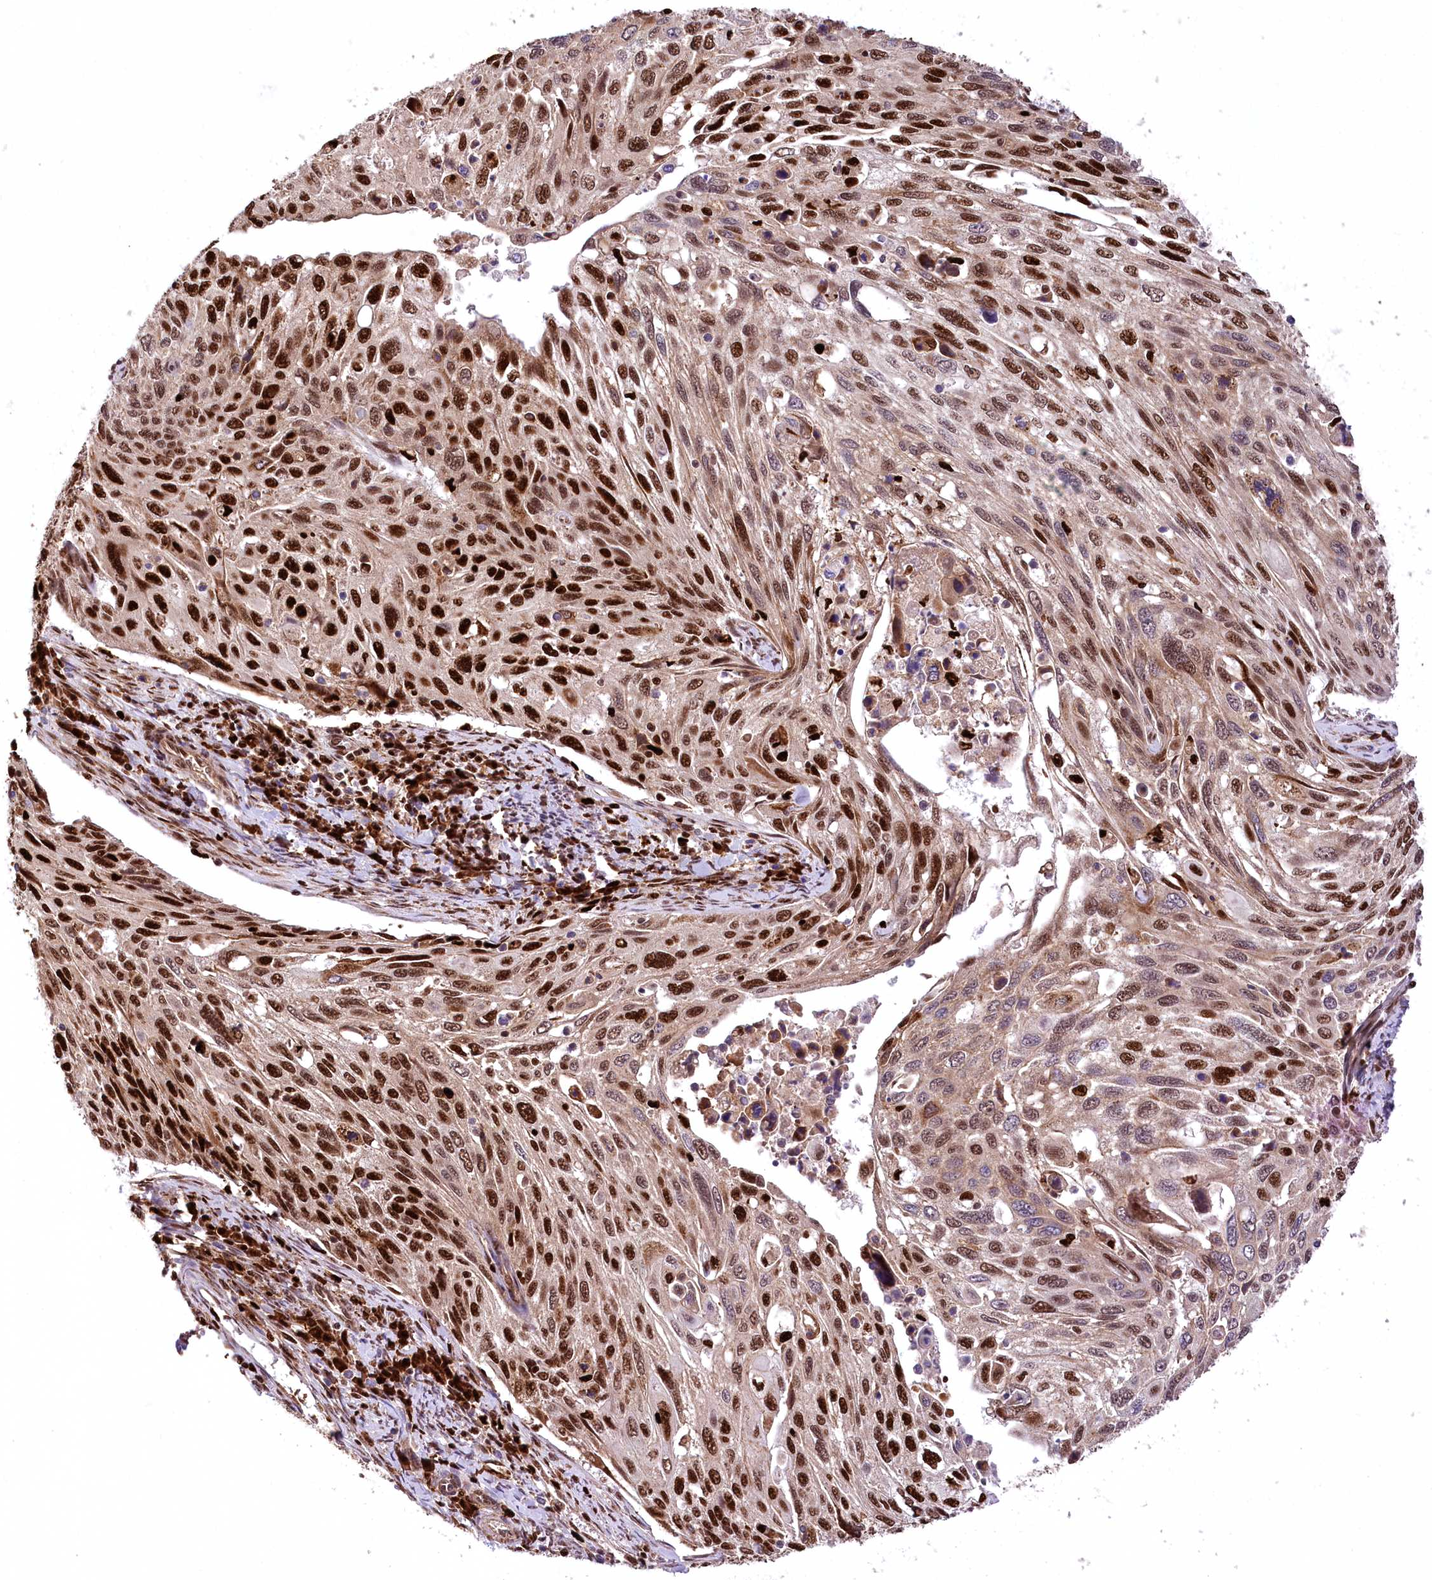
{"staining": {"intensity": "strong", "quantity": ">75%", "location": "cytoplasmic/membranous,nuclear"}, "tissue": "cervical cancer", "cell_type": "Tumor cells", "image_type": "cancer", "snomed": [{"axis": "morphology", "description": "Squamous cell carcinoma, NOS"}, {"axis": "topography", "description": "Cervix"}], "caption": "Protein expression by IHC demonstrates strong cytoplasmic/membranous and nuclear staining in approximately >75% of tumor cells in cervical cancer (squamous cell carcinoma).", "gene": "FIGN", "patient": {"sex": "female", "age": 70}}